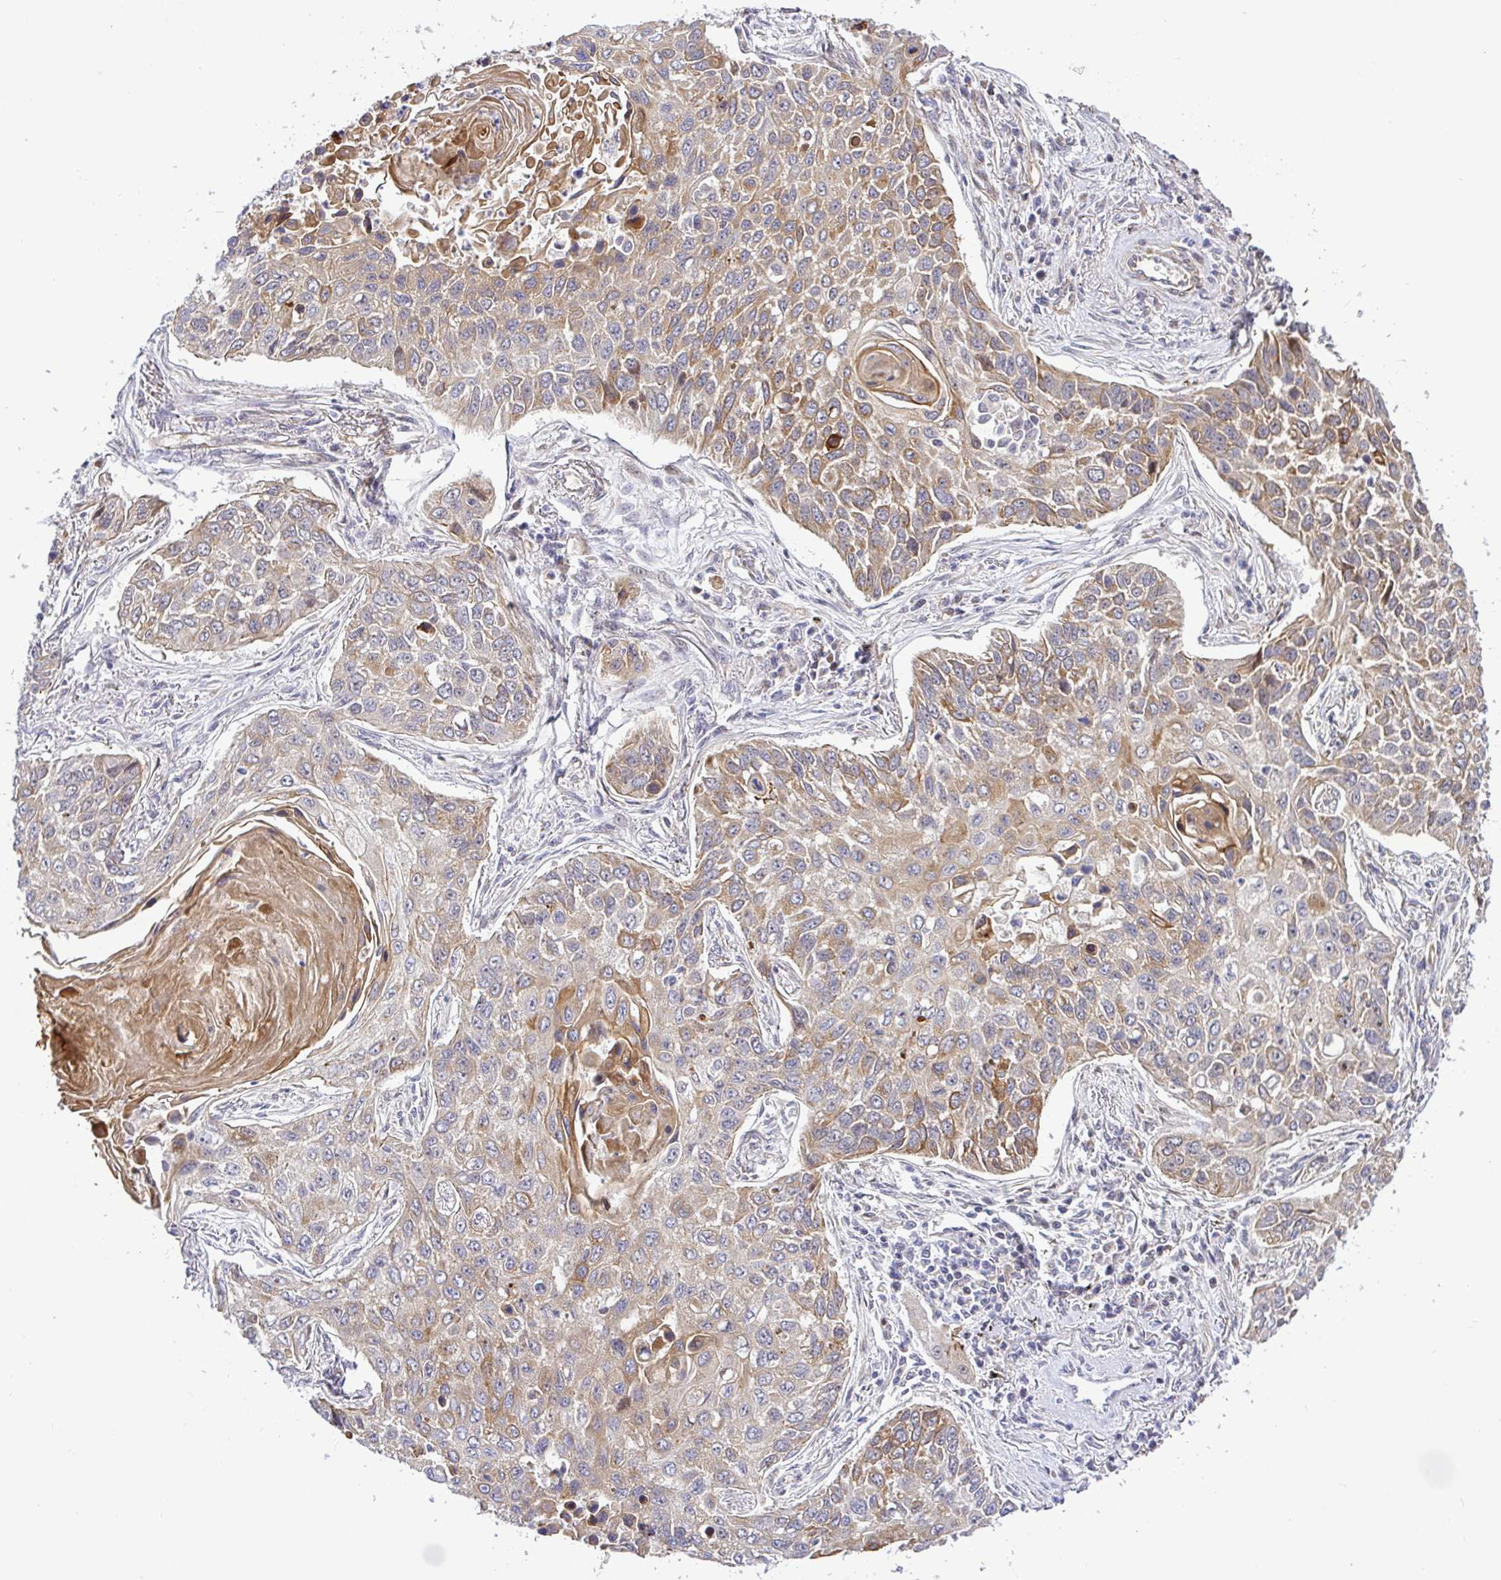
{"staining": {"intensity": "moderate", "quantity": "25%-75%", "location": "cytoplasmic/membranous"}, "tissue": "lung cancer", "cell_type": "Tumor cells", "image_type": "cancer", "snomed": [{"axis": "morphology", "description": "Squamous cell carcinoma, NOS"}, {"axis": "topography", "description": "Lung"}], "caption": "This is a histology image of immunohistochemistry staining of lung cancer (squamous cell carcinoma), which shows moderate expression in the cytoplasmic/membranous of tumor cells.", "gene": "TRIM55", "patient": {"sex": "male", "age": 75}}